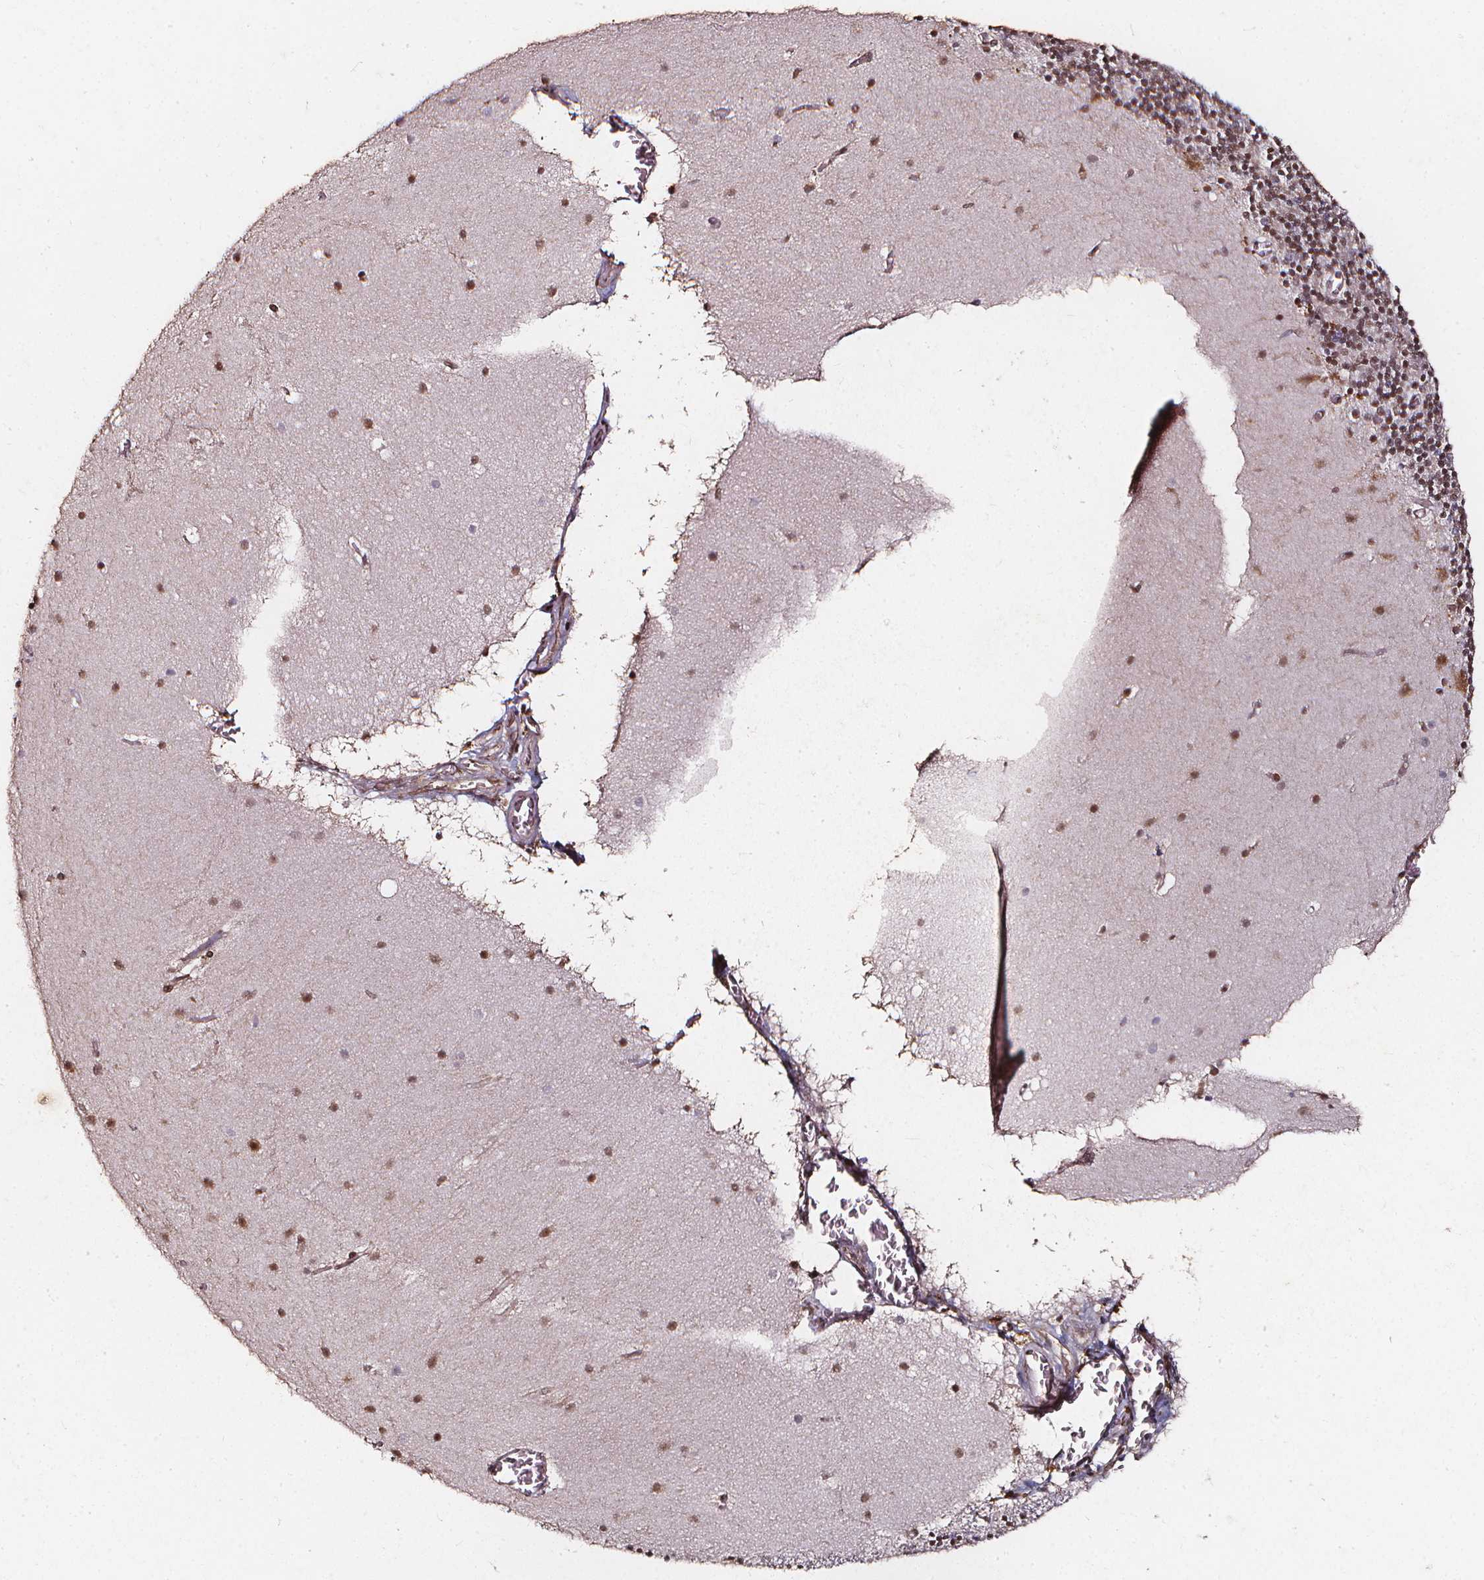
{"staining": {"intensity": "moderate", "quantity": "25%-75%", "location": "nuclear"}, "tissue": "cerebellum", "cell_type": "Cells in granular layer", "image_type": "normal", "snomed": [{"axis": "morphology", "description": "Normal tissue, NOS"}, {"axis": "topography", "description": "Cerebellum"}], "caption": "Benign cerebellum reveals moderate nuclear staining in about 25%-75% of cells in granular layer, visualized by immunohistochemistry.", "gene": "SMN1", "patient": {"sex": "male", "age": 70}}